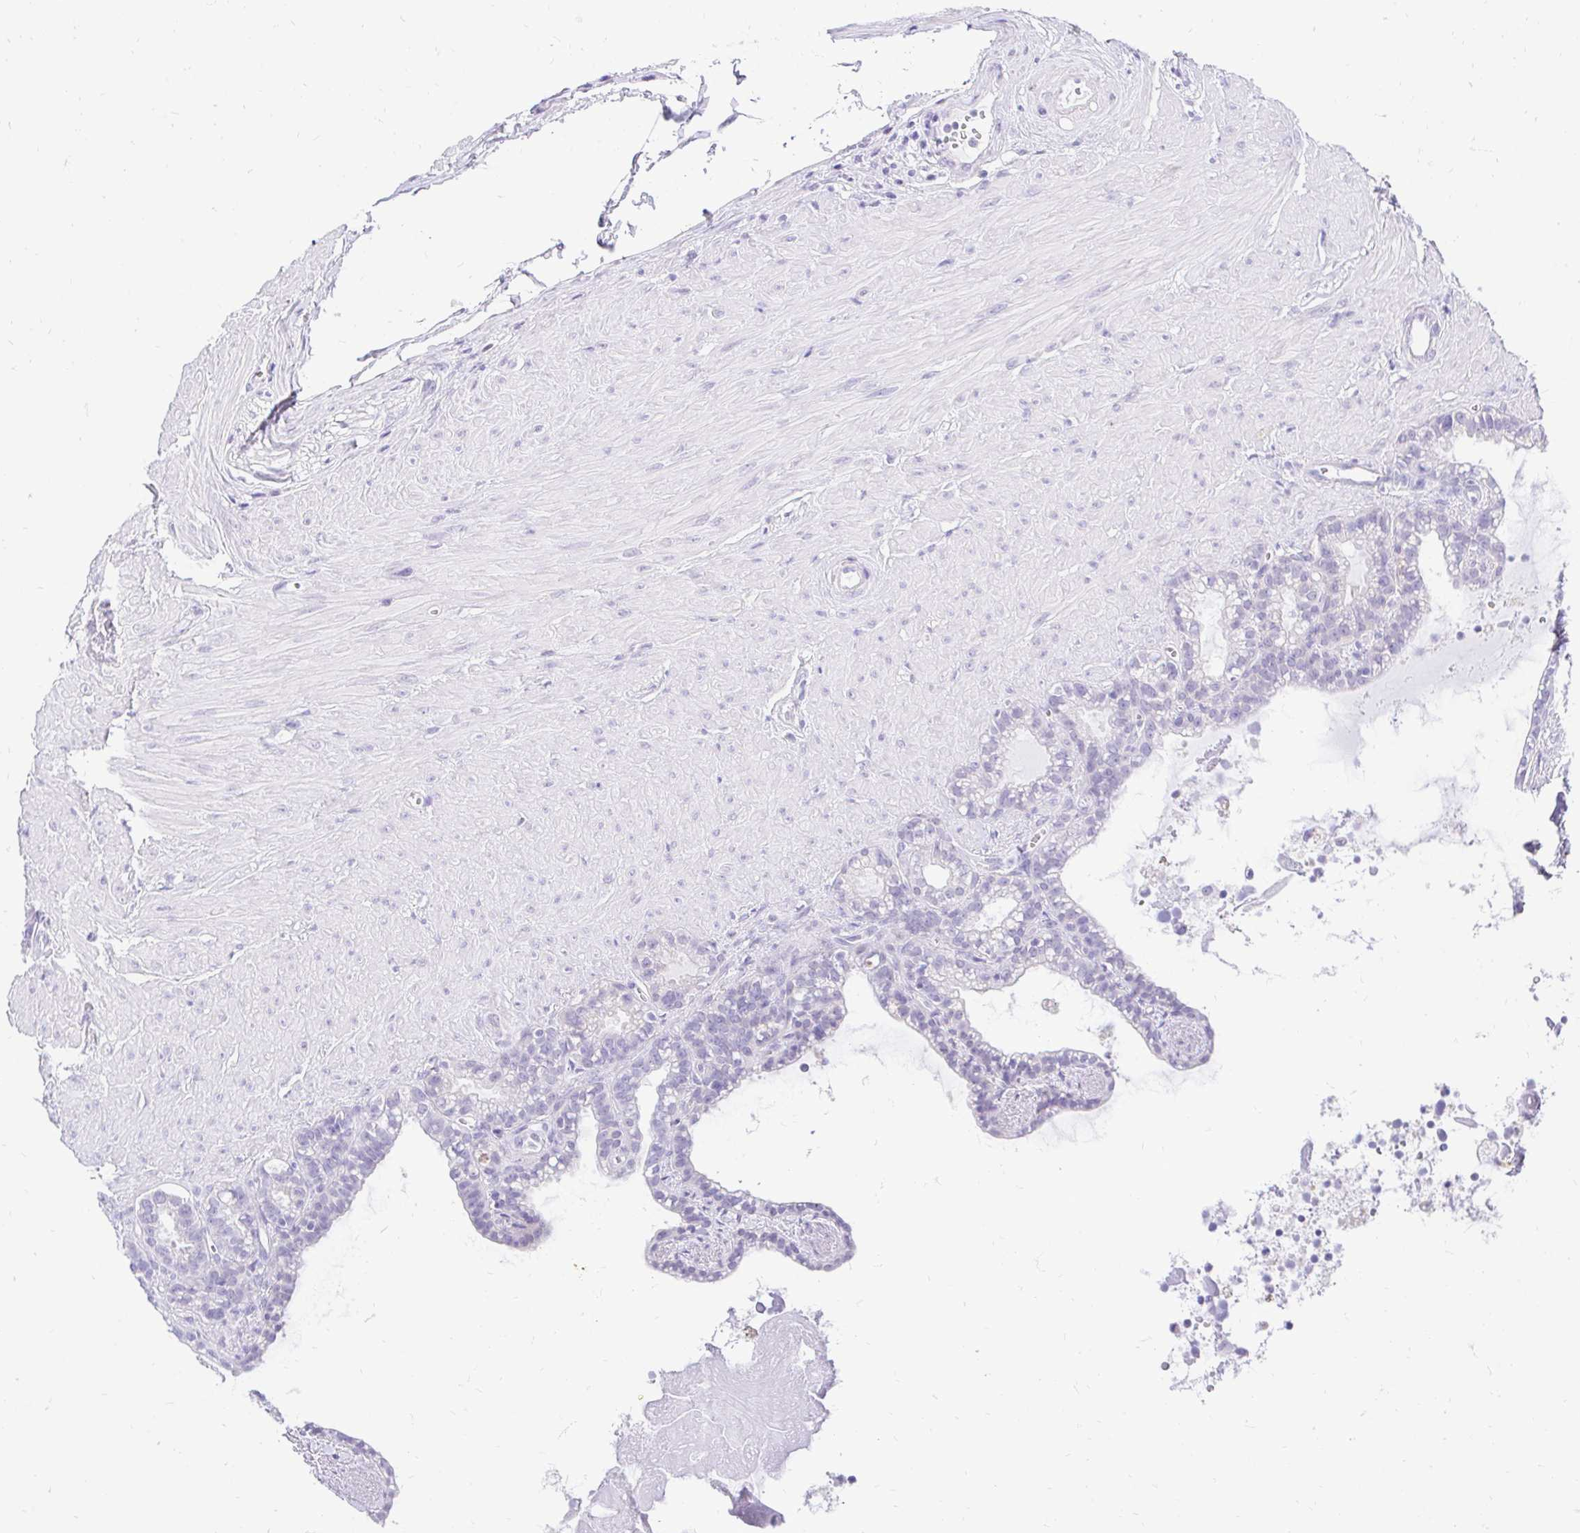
{"staining": {"intensity": "negative", "quantity": "none", "location": "none"}, "tissue": "seminal vesicle", "cell_type": "Glandular cells", "image_type": "normal", "snomed": [{"axis": "morphology", "description": "Normal tissue, NOS"}, {"axis": "topography", "description": "Seminal veicle"}], "caption": "Photomicrograph shows no significant protein positivity in glandular cells of normal seminal vesicle.", "gene": "FATE1", "patient": {"sex": "male", "age": 76}}